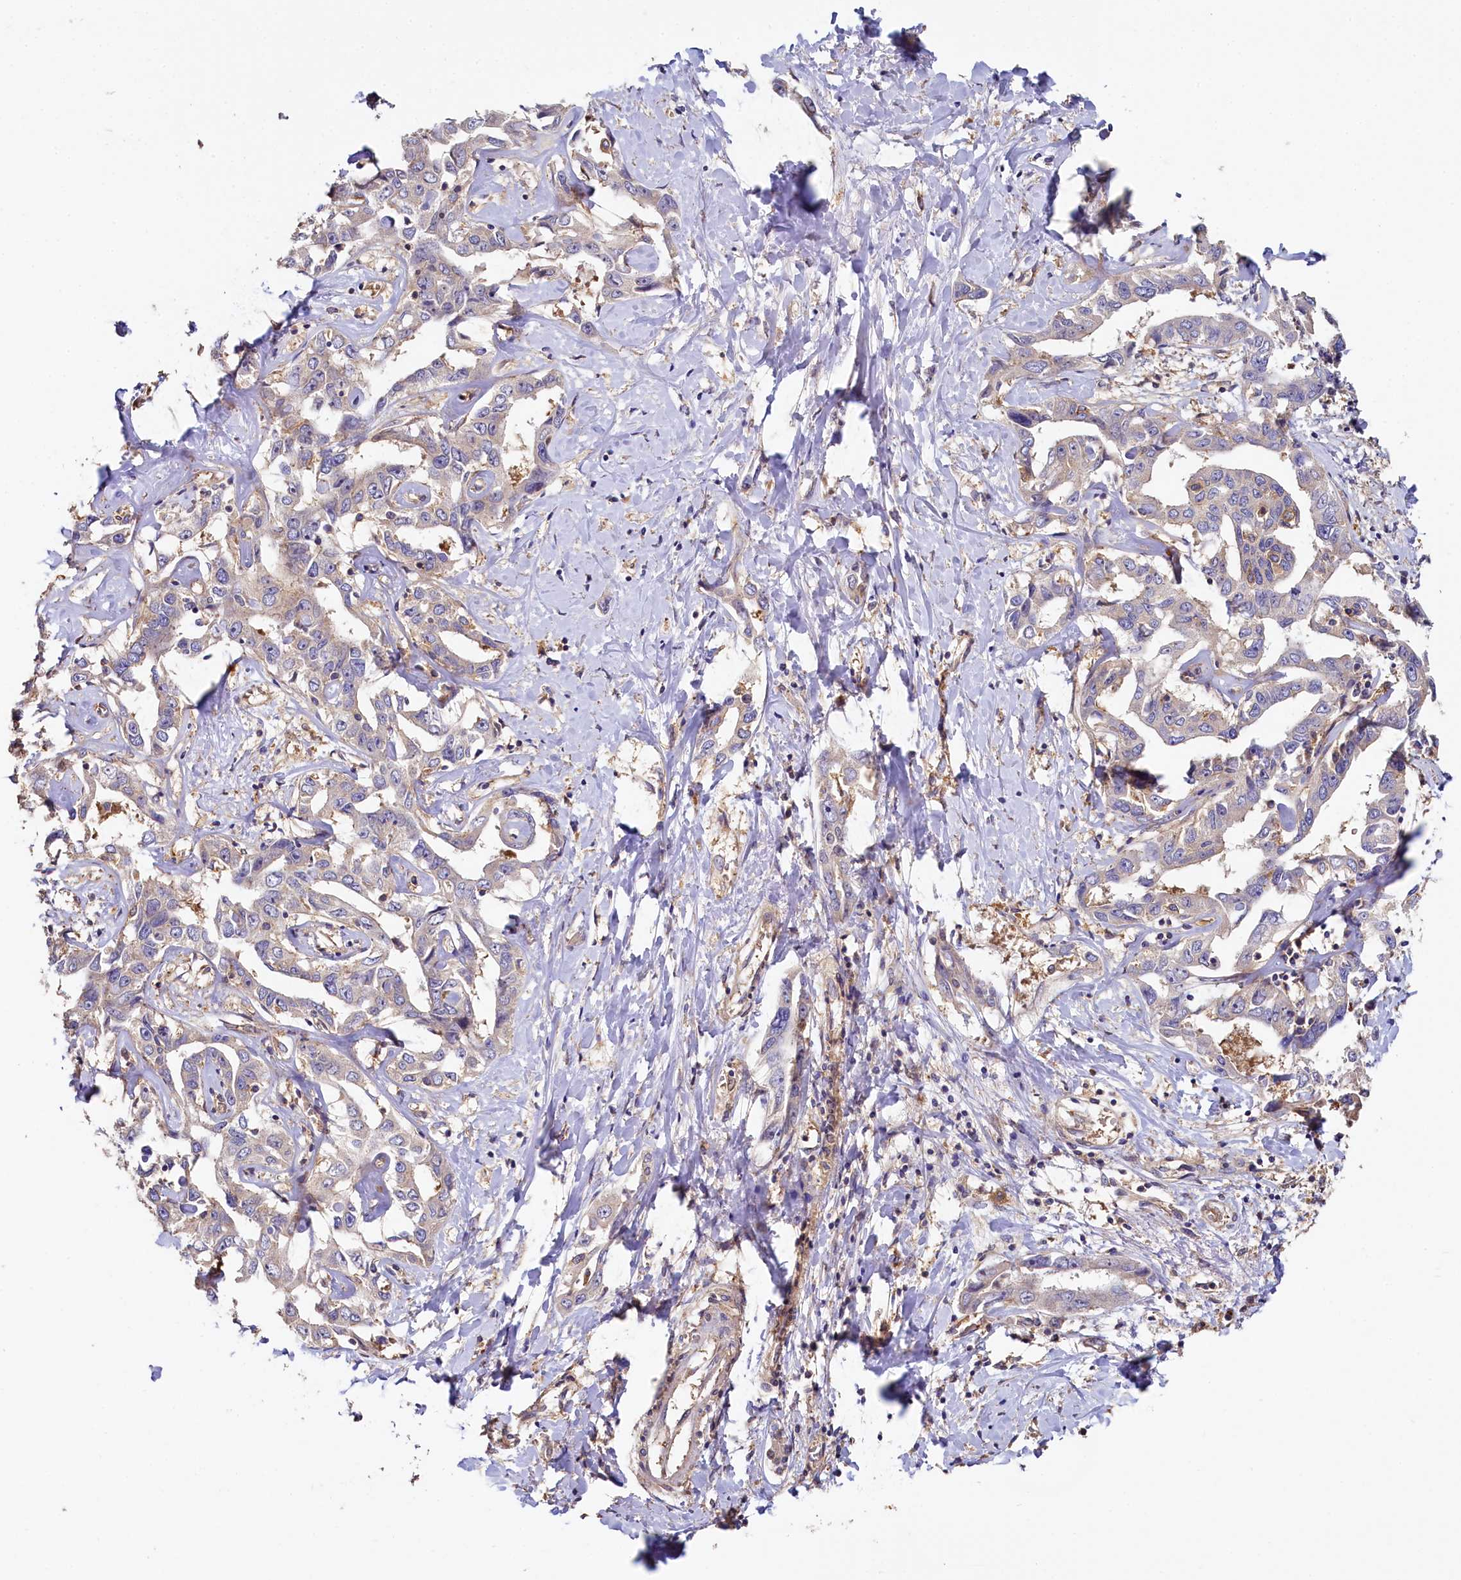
{"staining": {"intensity": "negative", "quantity": "none", "location": "none"}, "tissue": "liver cancer", "cell_type": "Tumor cells", "image_type": "cancer", "snomed": [{"axis": "morphology", "description": "Cholangiocarcinoma"}, {"axis": "topography", "description": "Liver"}], "caption": "An image of human liver cancer is negative for staining in tumor cells. Brightfield microscopy of IHC stained with DAB (3,3'-diaminobenzidine) (brown) and hematoxylin (blue), captured at high magnification.", "gene": "PPIP5K1", "patient": {"sex": "male", "age": 59}}